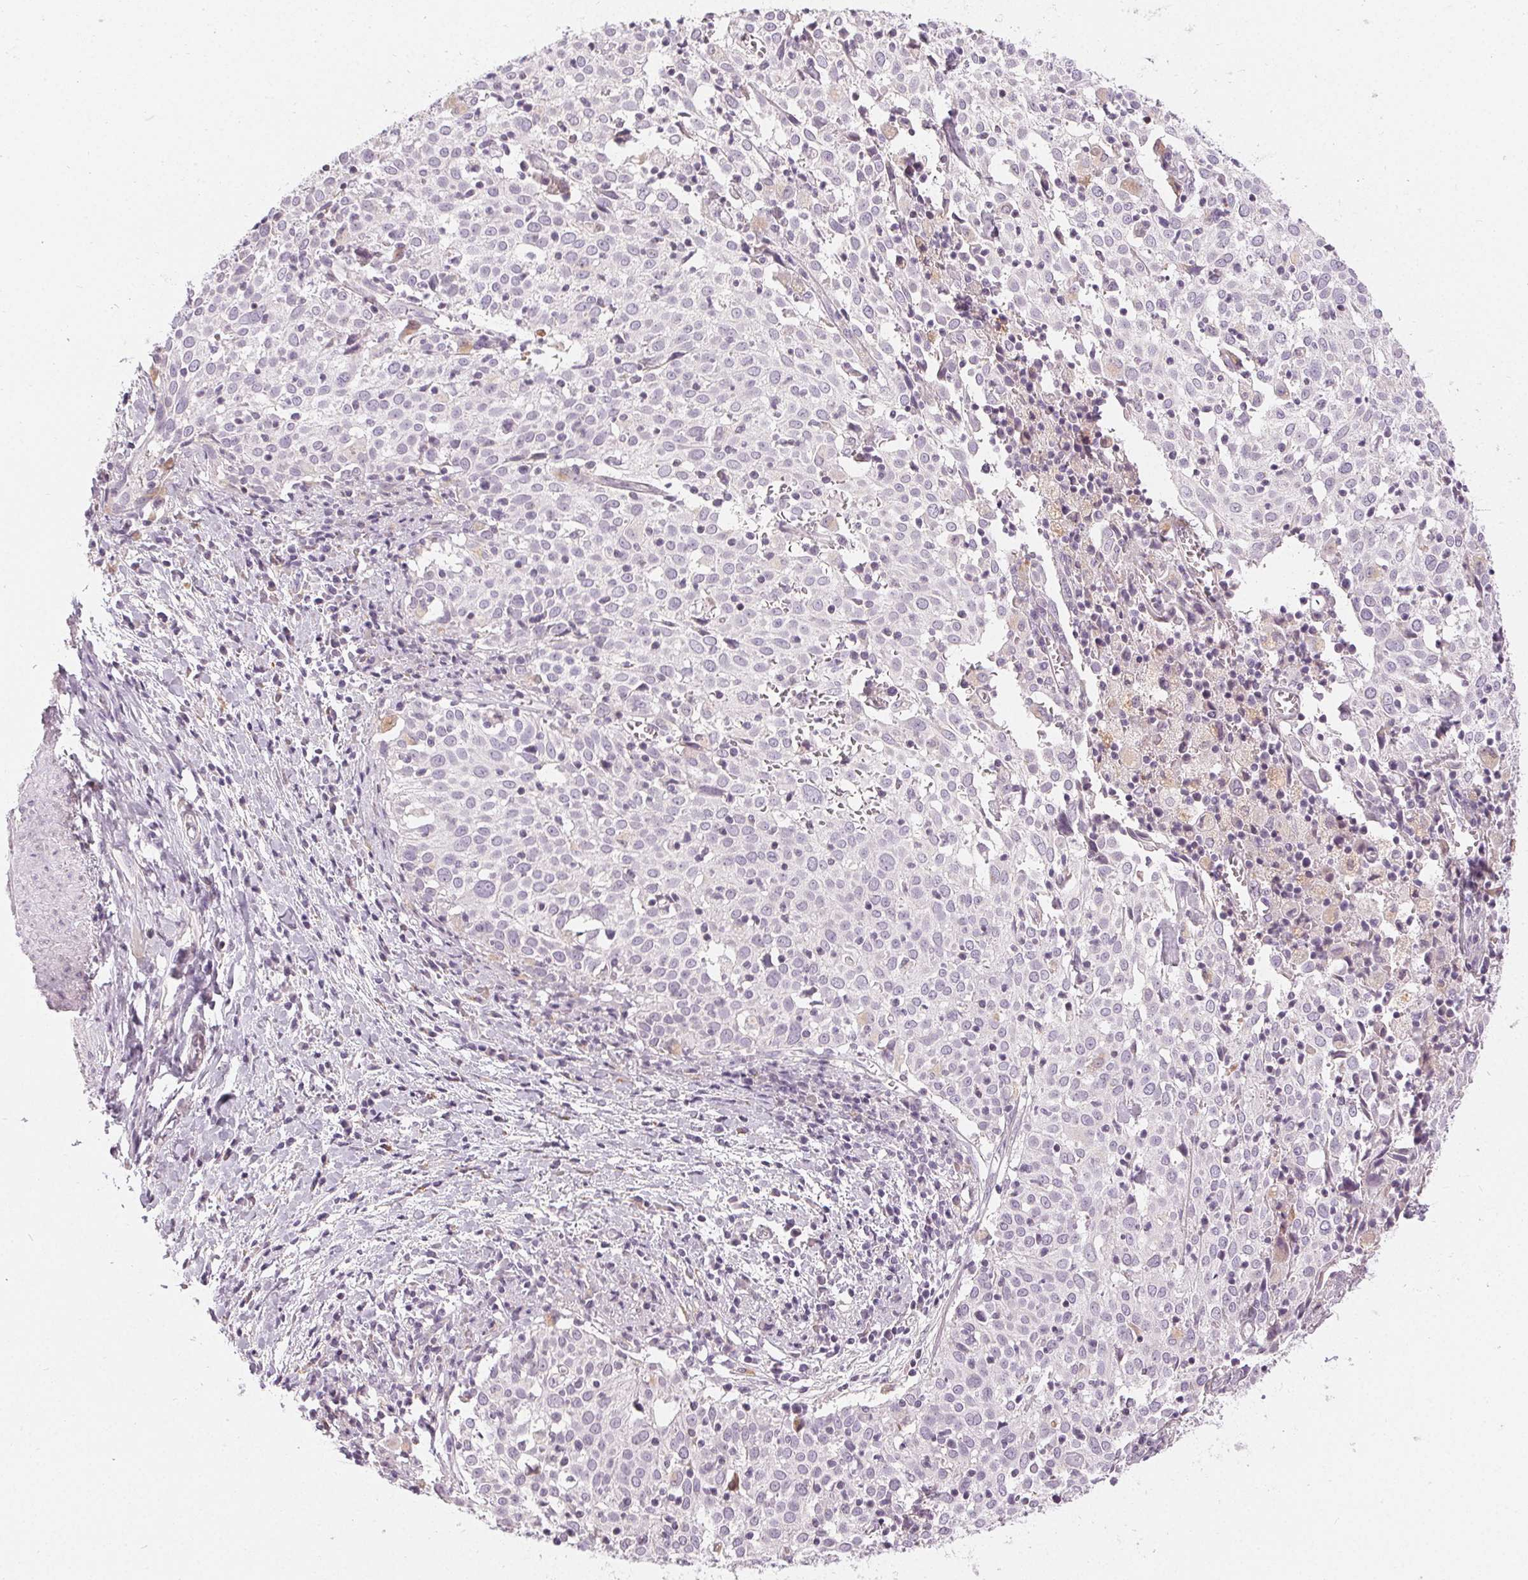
{"staining": {"intensity": "negative", "quantity": "none", "location": "none"}, "tissue": "cervical cancer", "cell_type": "Tumor cells", "image_type": "cancer", "snomed": [{"axis": "morphology", "description": "Squamous cell carcinoma, NOS"}, {"axis": "topography", "description": "Cervix"}], "caption": "Cervical squamous cell carcinoma was stained to show a protein in brown. There is no significant expression in tumor cells.", "gene": "HOPX", "patient": {"sex": "female", "age": 39}}